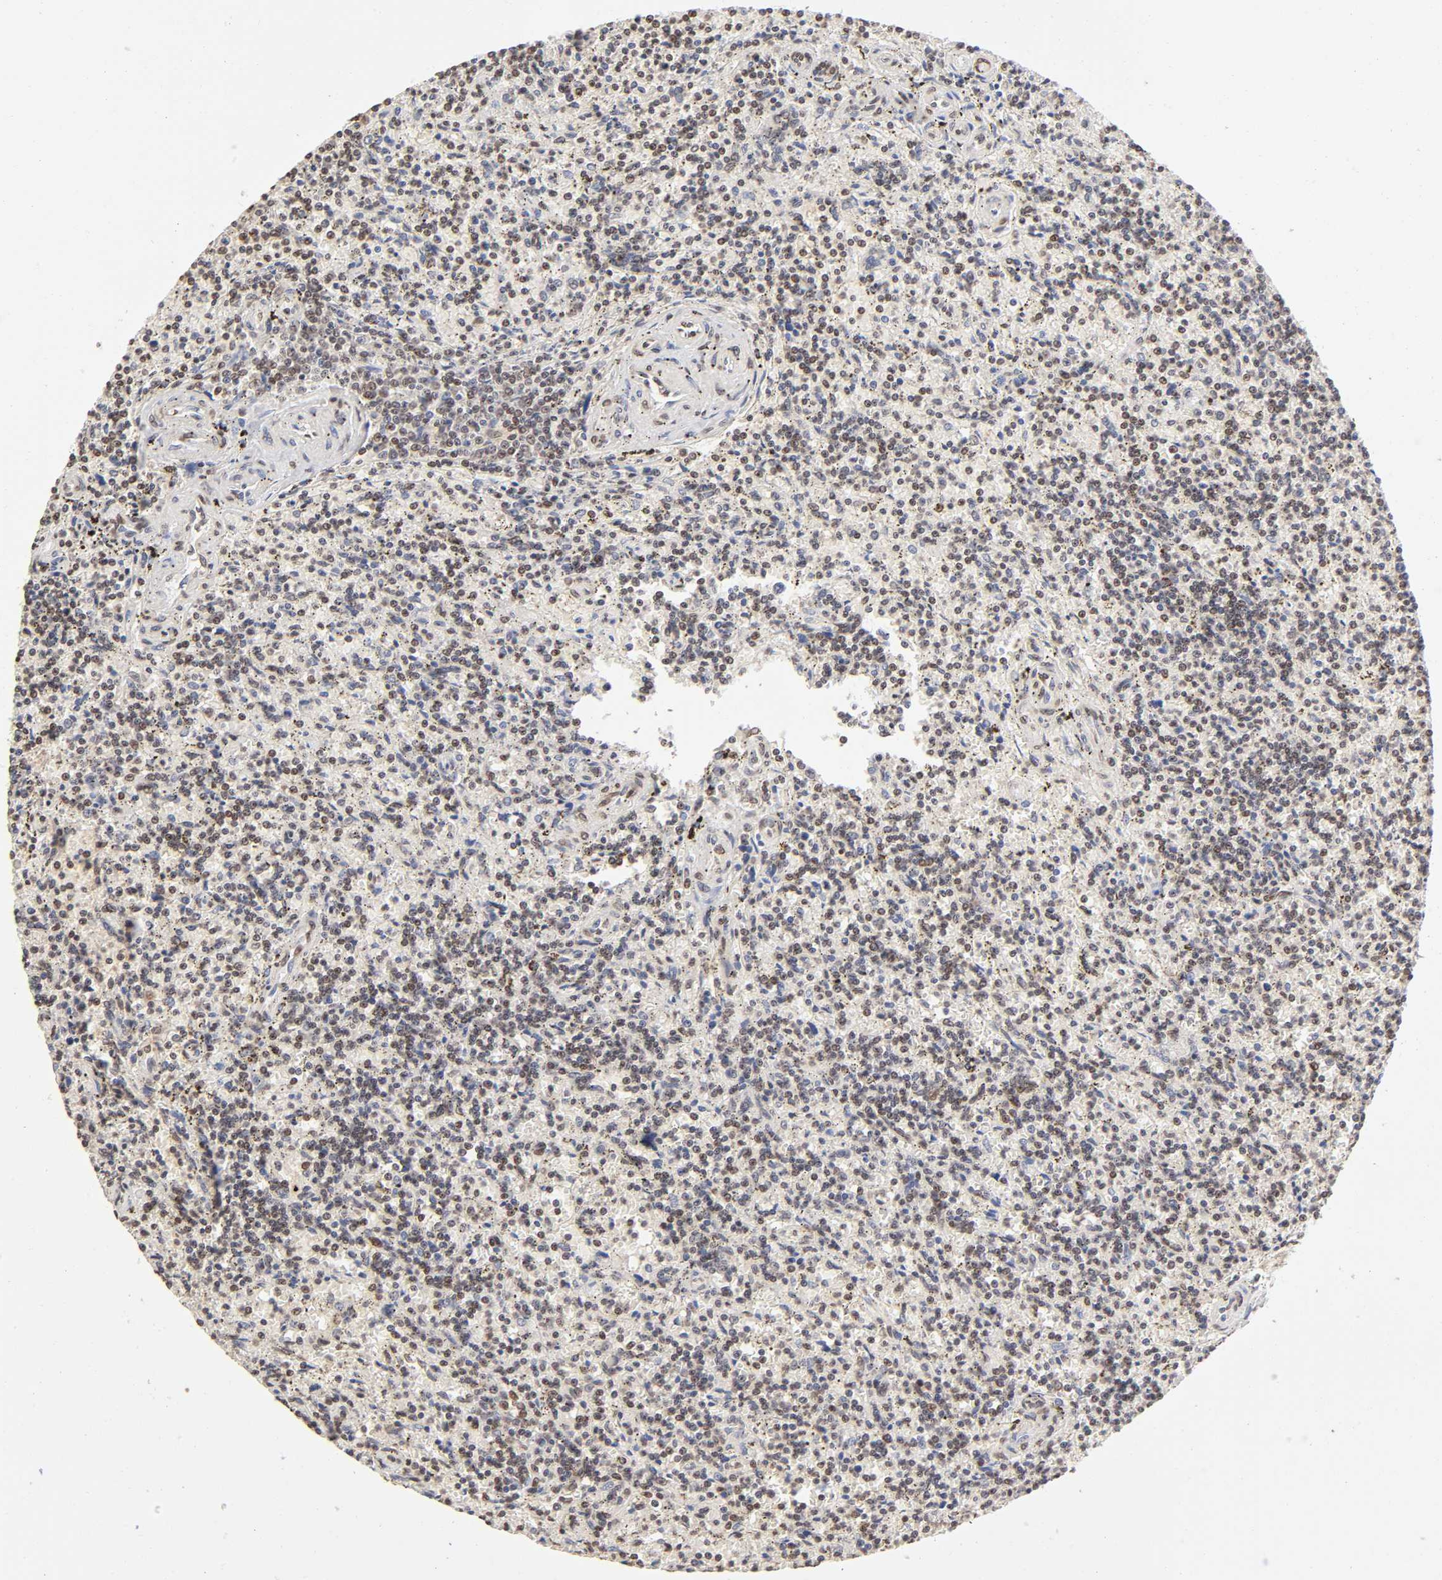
{"staining": {"intensity": "weak", "quantity": "25%-75%", "location": "nuclear"}, "tissue": "lymphoma", "cell_type": "Tumor cells", "image_type": "cancer", "snomed": [{"axis": "morphology", "description": "Malignant lymphoma, non-Hodgkin's type, Low grade"}, {"axis": "topography", "description": "Spleen"}], "caption": "The photomicrograph displays immunohistochemical staining of lymphoma. There is weak nuclear positivity is identified in approximately 25%-75% of tumor cells. (Brightfield microscopy of DAB IHC at high magnification).", "gene": "MLLT6", "patient": {"sex": "male", "age": 73}}